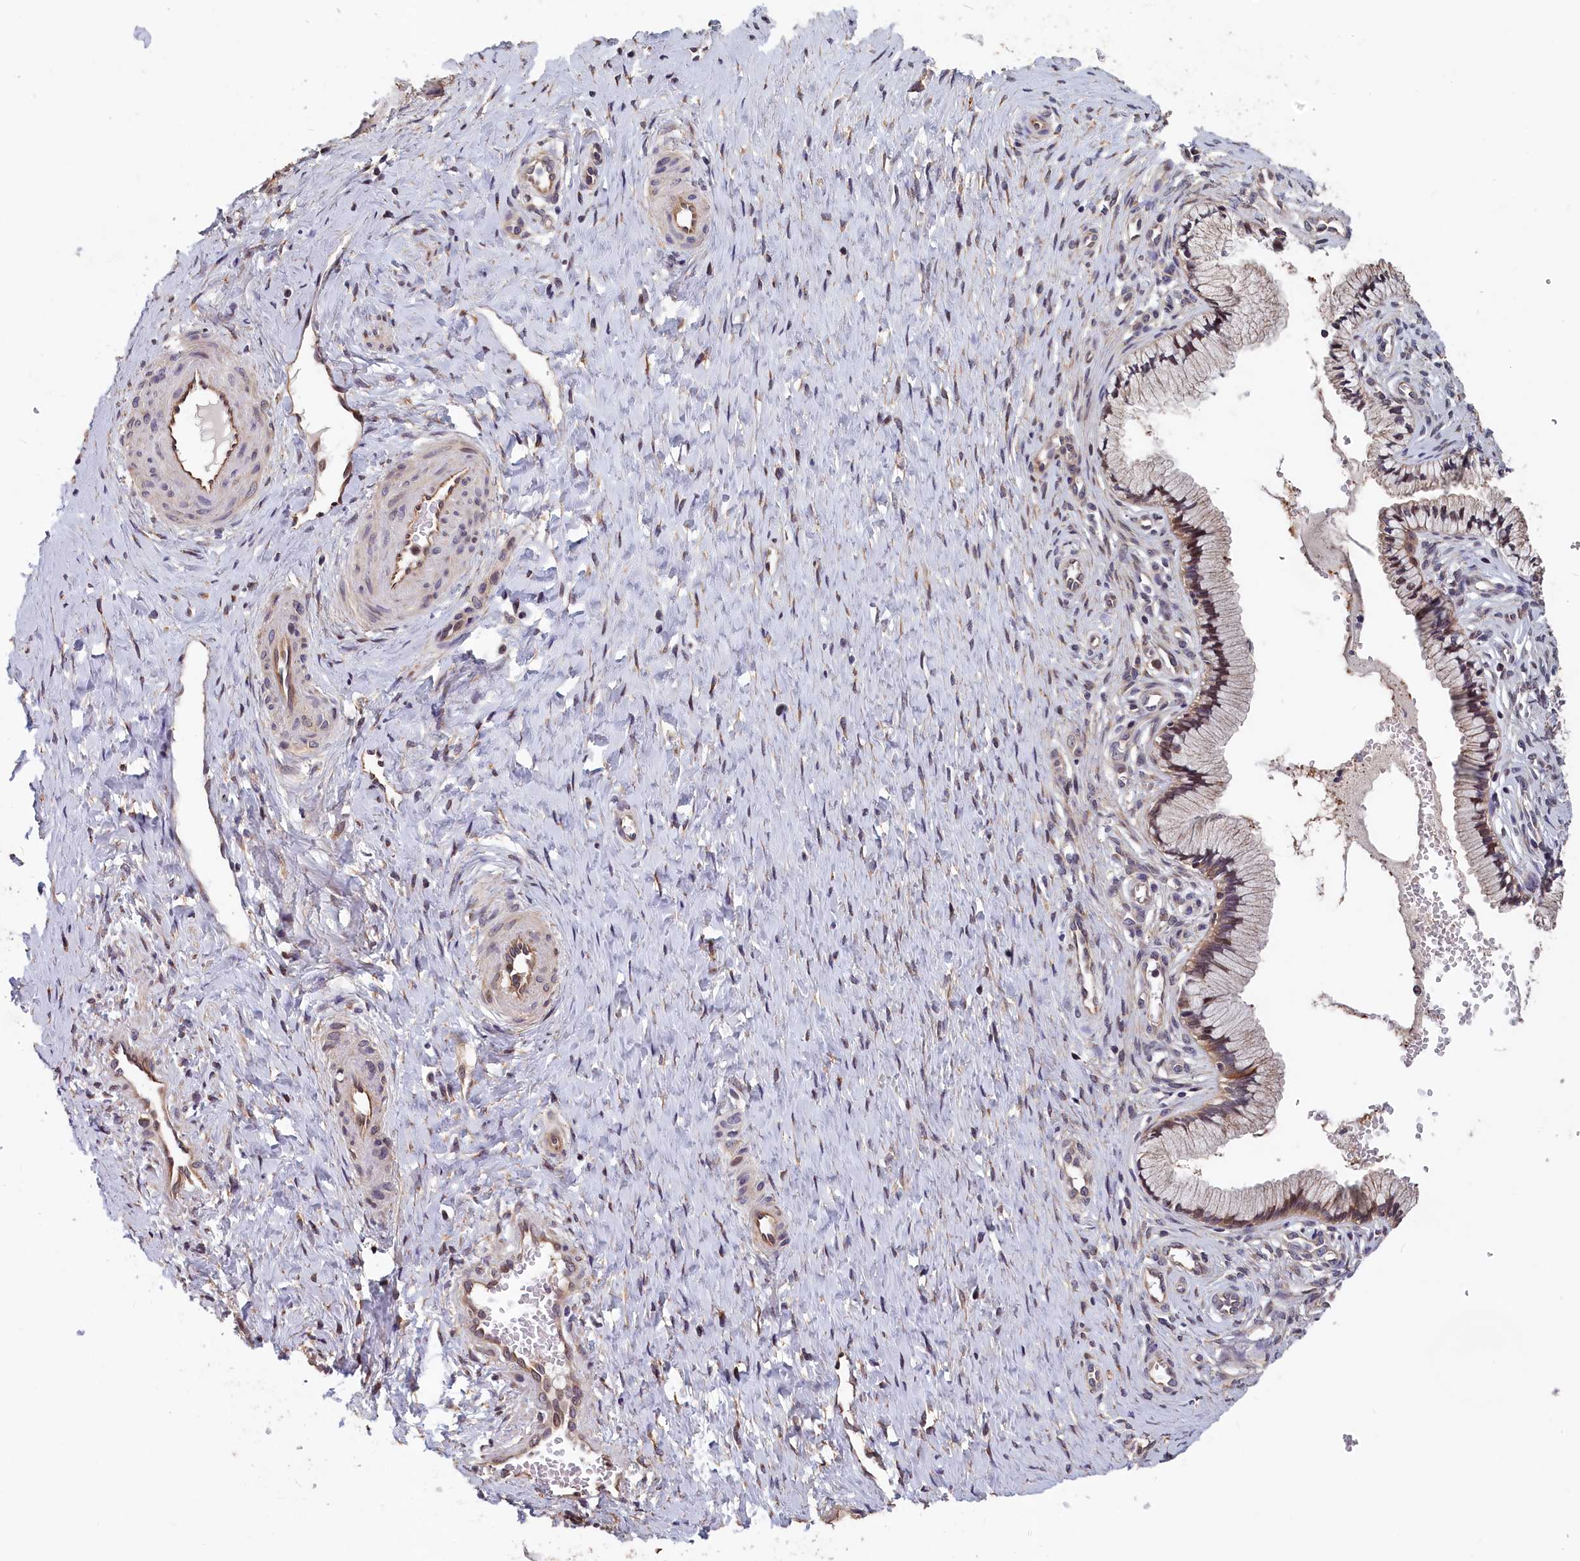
{"staining": {"intensity": "moderate", "quantity": ">75%", "location": "cytoplasmic/membranous"}, "tissue": "cervix", "cell_type": "Glandular cells", "image_type": "normal", "snomed": [{"axis": "morphology", "description": "Normal tissue, NOS"}, {"axis": "topography", "description": "Cervix"}], "caption": "Protein expression analysis of unremarkable cervix demonstrates moderate cytoplasmic/membranous positivity in about >75% of glandular cells.", "gene": "TMEM116", "patient": {"sex": "female", "age": 36}}